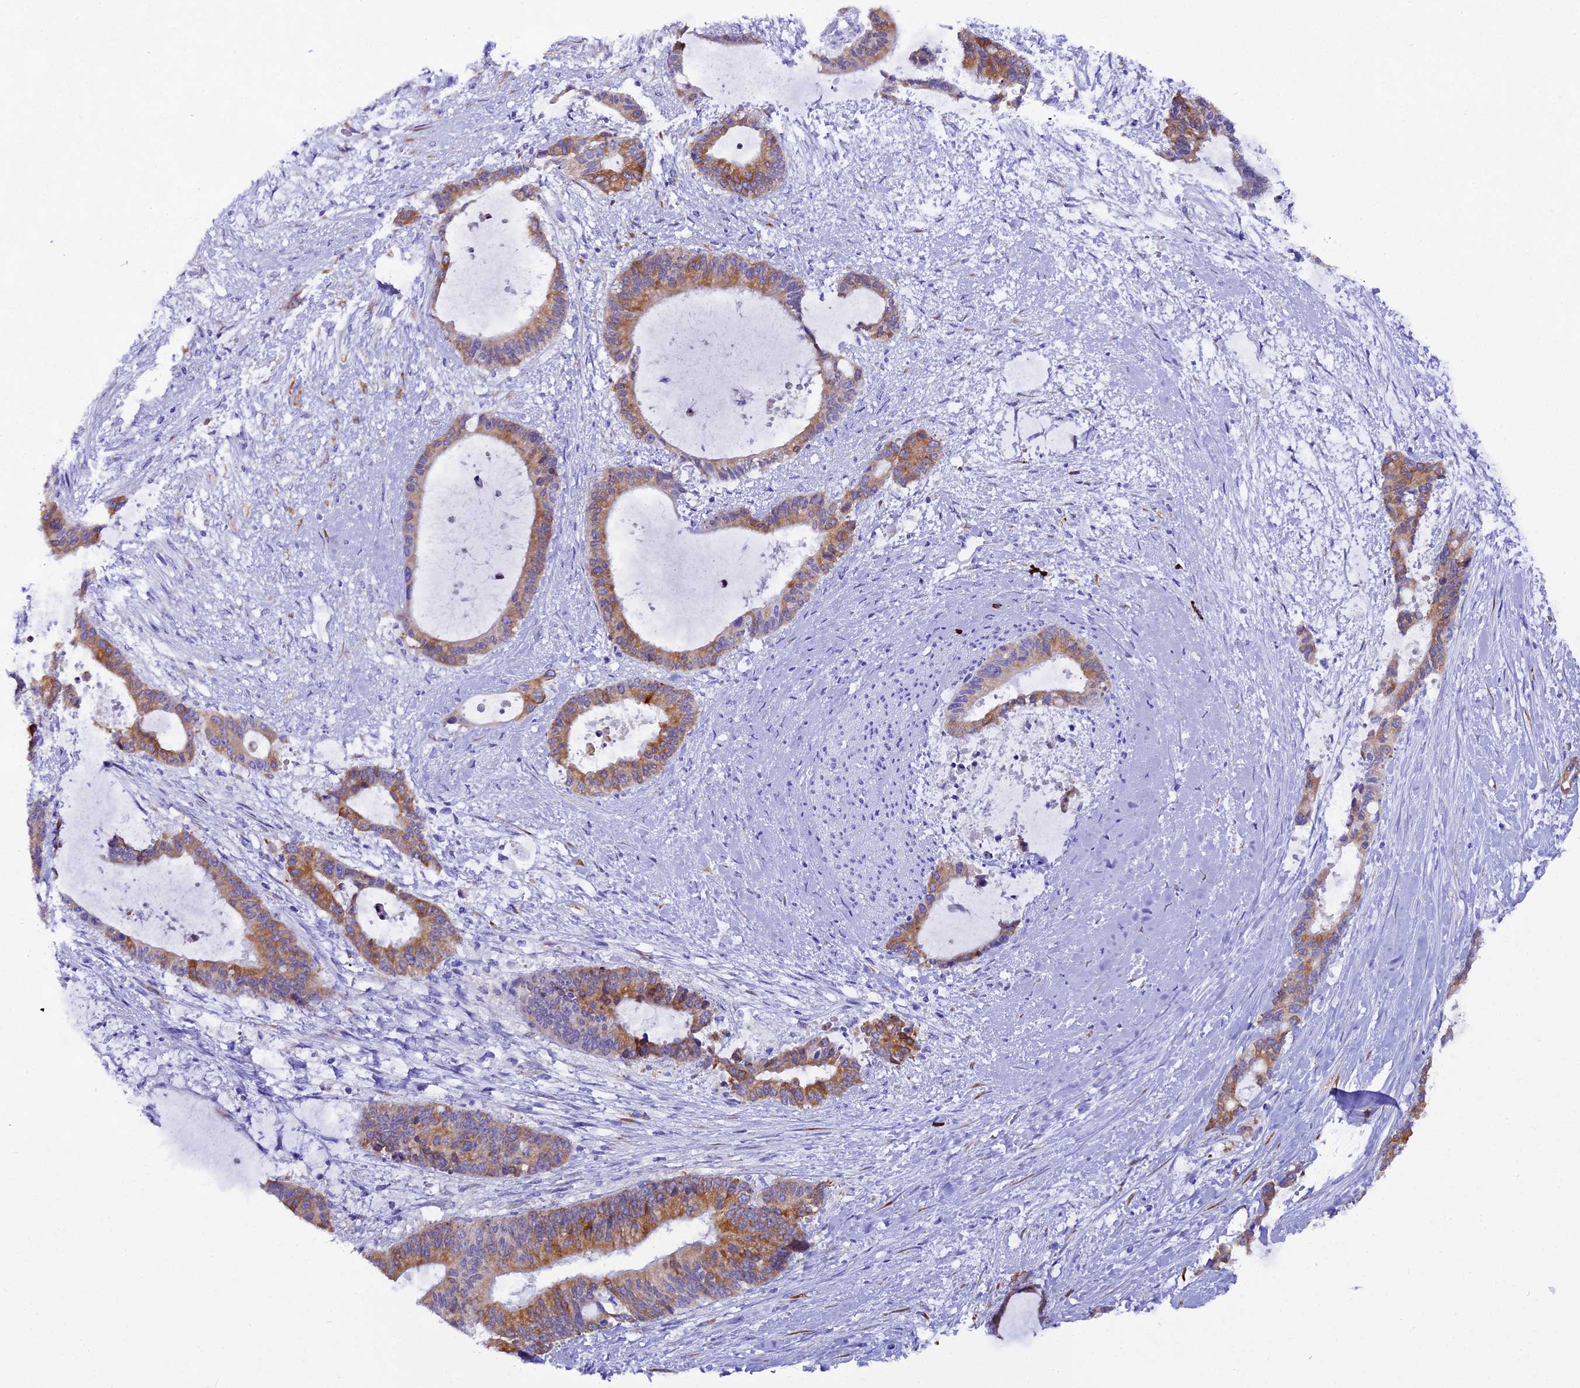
{"staining": {"intensity": "moderate", "quantity": ">75%", "location": "cytoplasmic/membranous"}, "tissue": "liver cancer", "cell_type": "Tumor cells", "image_type": "cancer", "snomed": [{"axis": "morphology", "description": "Normal tissue, NOS"}, {"axis": "morphology", "description": "Cholangiocarcinoma"}, {"axis": "topography", "description": "Liver"}, {"axis": "topography", "description": "Peripheral nerve tissue"}], "caption": "The histopathology image reveals immunohistochemical staining of cholangiocarcinoma (liver). There is moderate cytoplasmic/membranous staining is appreciated in about >75% of tumor cells.", "gene": "FKBP11", "patient": {"sex": "female", "age": 73}}